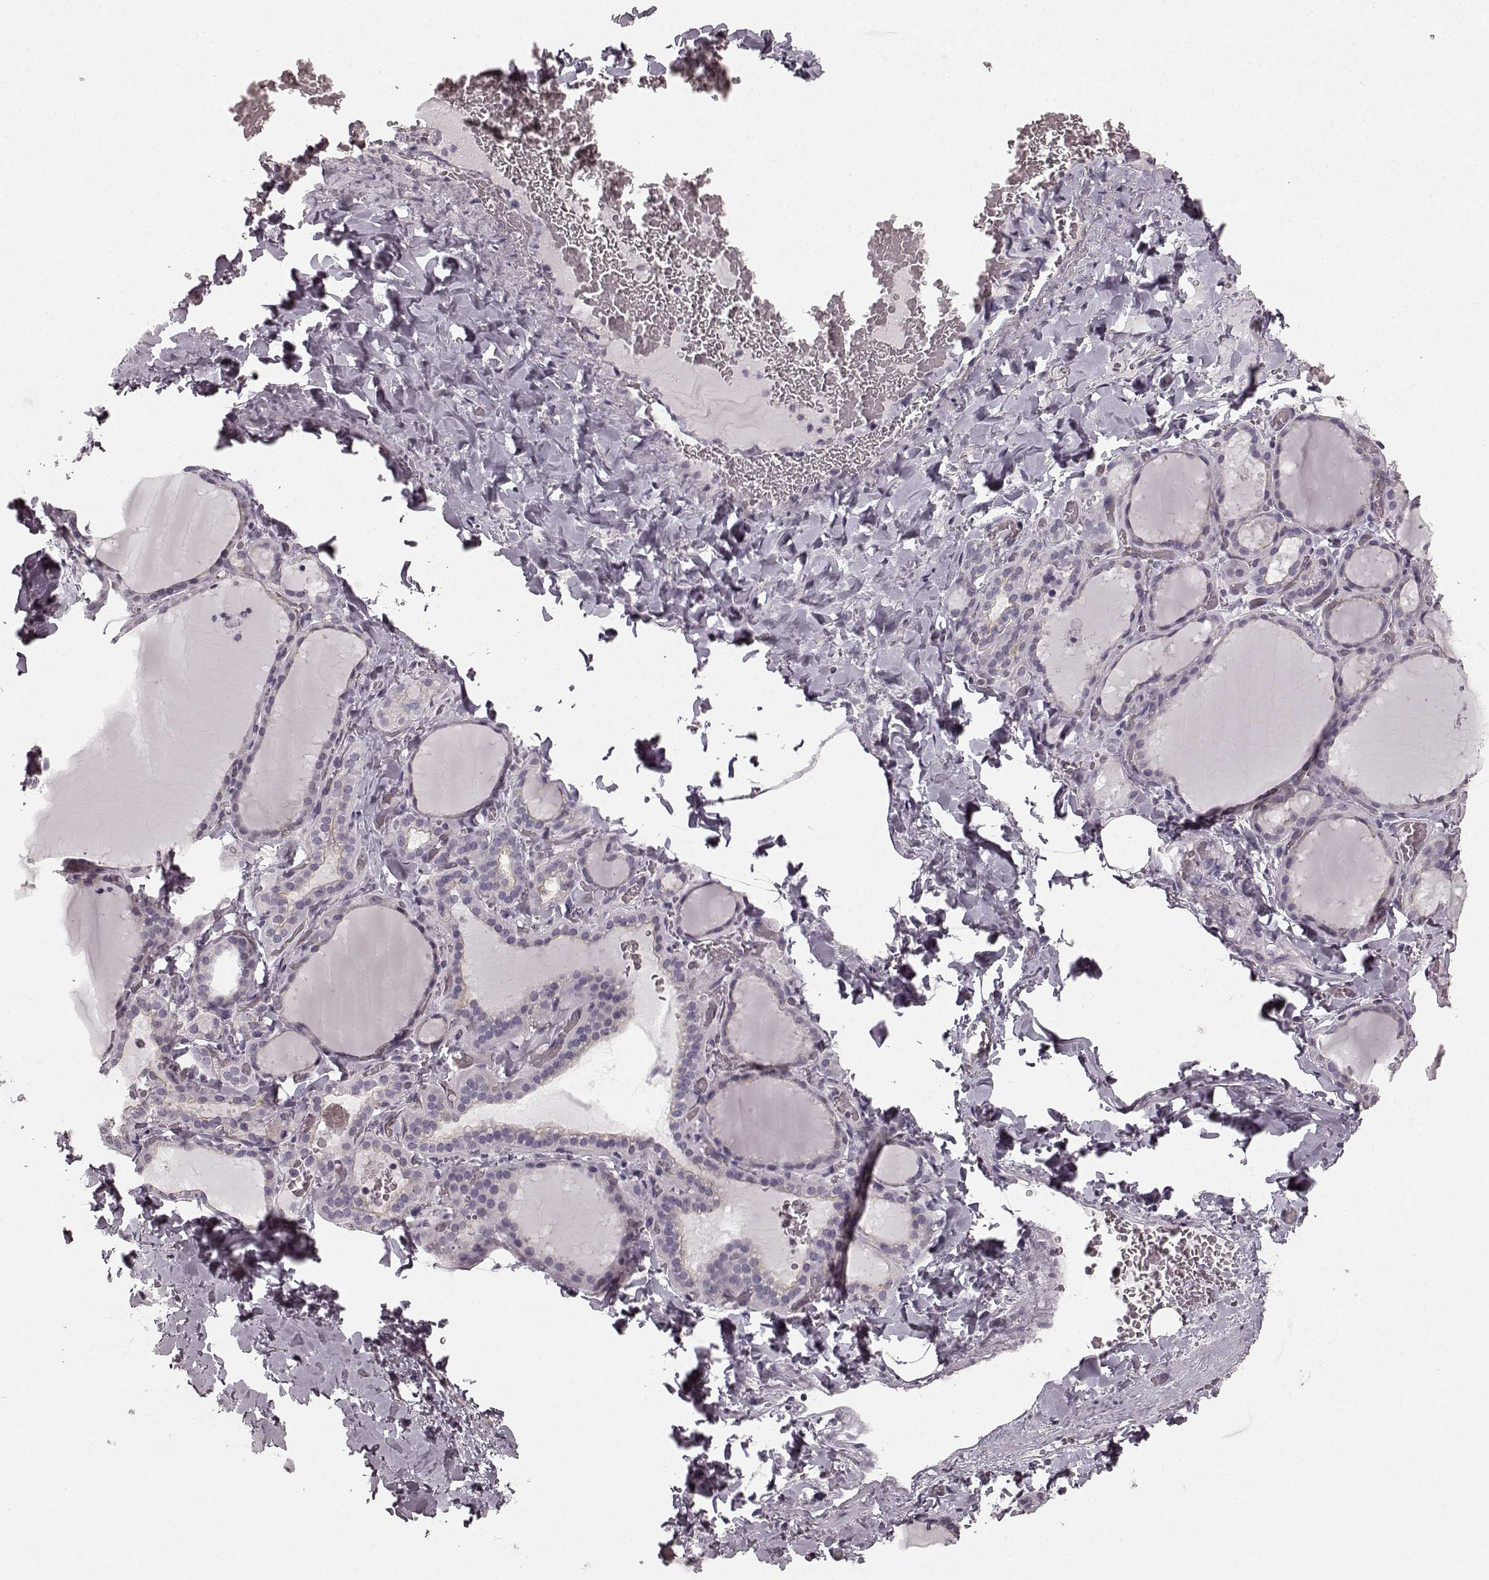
{"staining": {"intensity": "negative", "quantity": "none", "location": "none"}, "tissue": "thyroid gland", "cell_type": "Glandular cells", "image_type": "normal", "snomed": [{"axis": "morphology", "description": "Normal tissue, NOS"}, {"axis": "topography", "description": "Thyroid gland"}], "caption": "High power microscopy histopathology image of an IHC photomicrograph of normal thyroid gland, revealing no significant expression in glandular cells.", "gene": "PRKCE", "patient": {"sex": "female", "age": 22}}